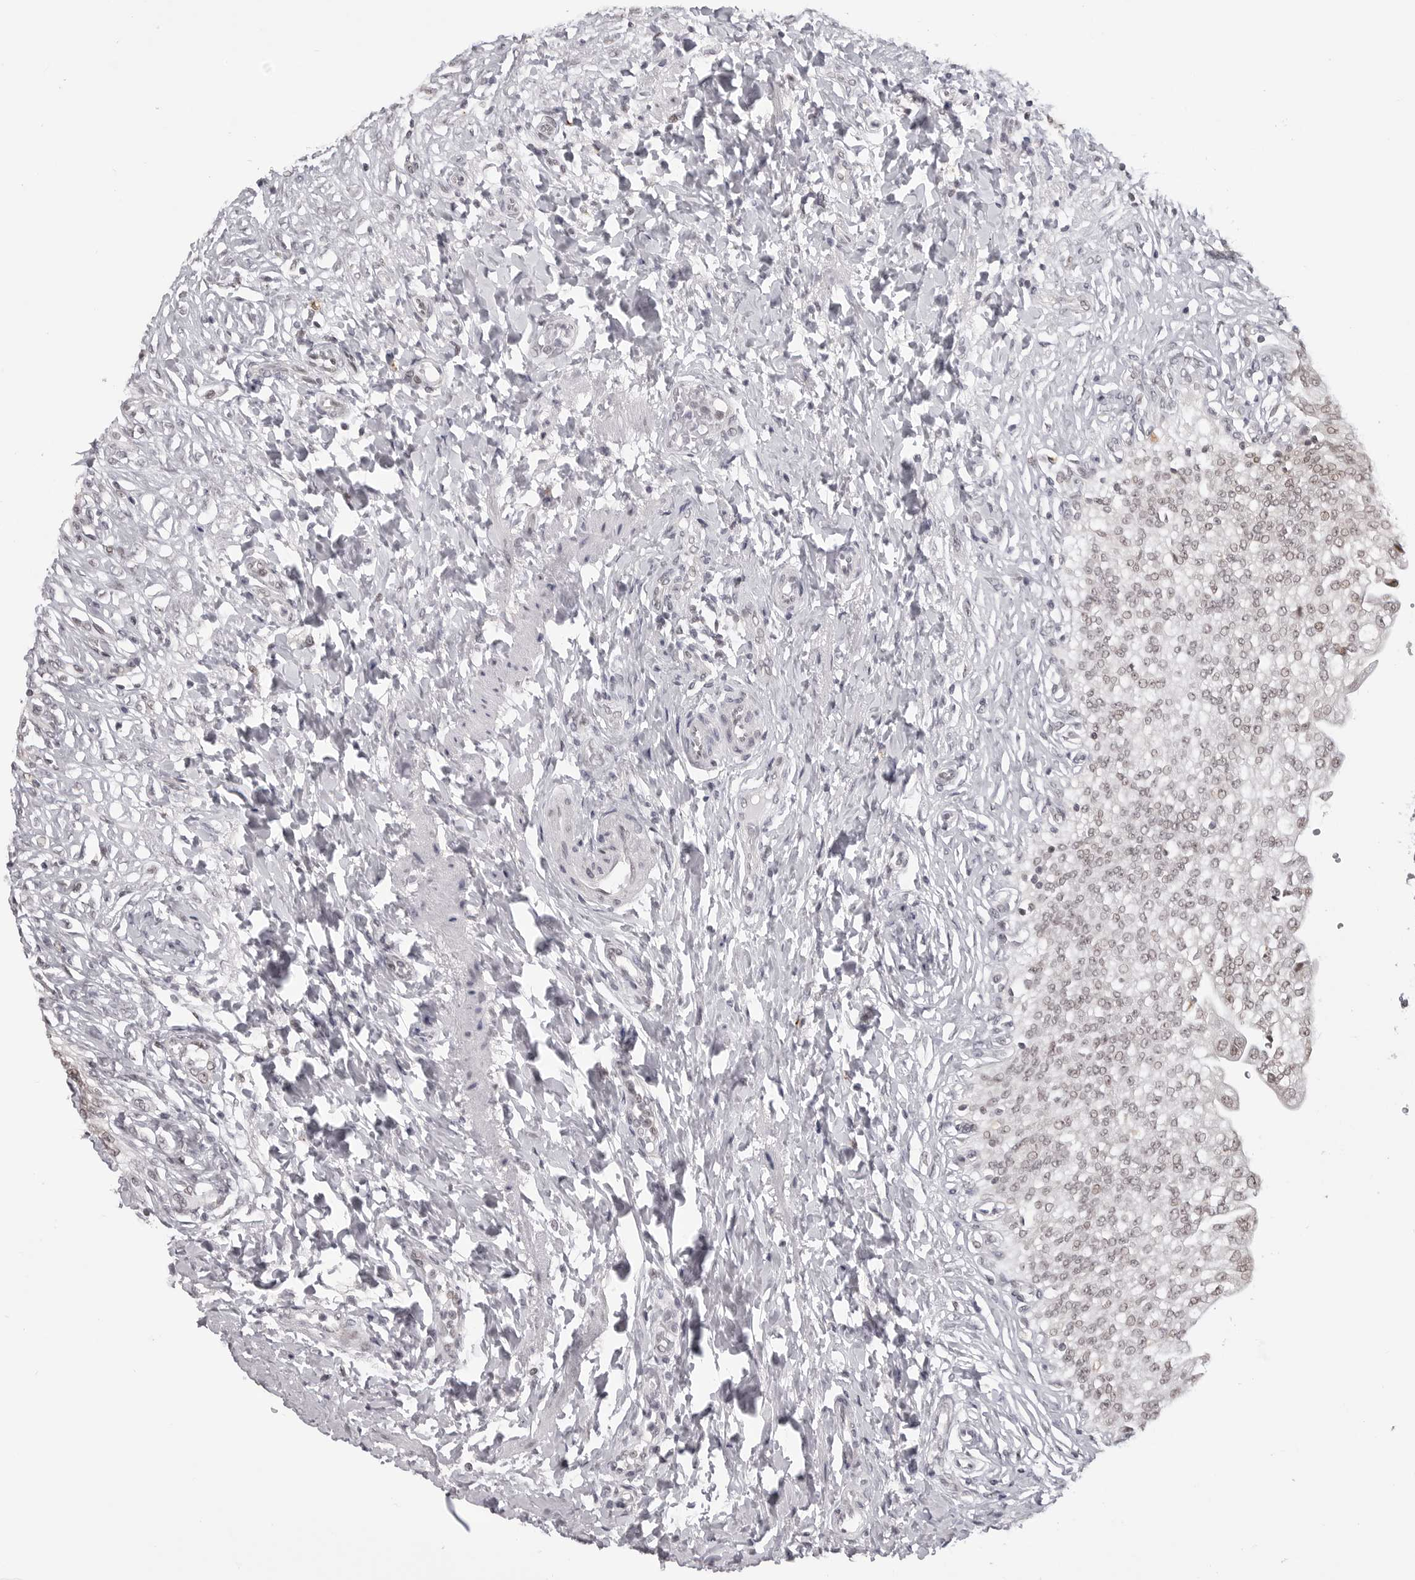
{"staining": {"intensity": "weak", "quantity": "25%-75%", "location": "nuclear"}, "tissue": "urinary bladder", "cell_type": "Urothelial cells", "image_type": "normal", "snomed": [{"axis": "morphology", "description": "Urothelial carcinoma, High grade"}, {"axis": "topography", "description": "Urinary bladder"}], "caption": "Urinary bladder stained with DAB immunohistochemistry displays low levels of weak nuclear staining in approximately 25%-75% of urothelial cells. Nuclei are stained in blue.", "gene": "PHF3", "patient": {"sex": "male", "age": 46}}